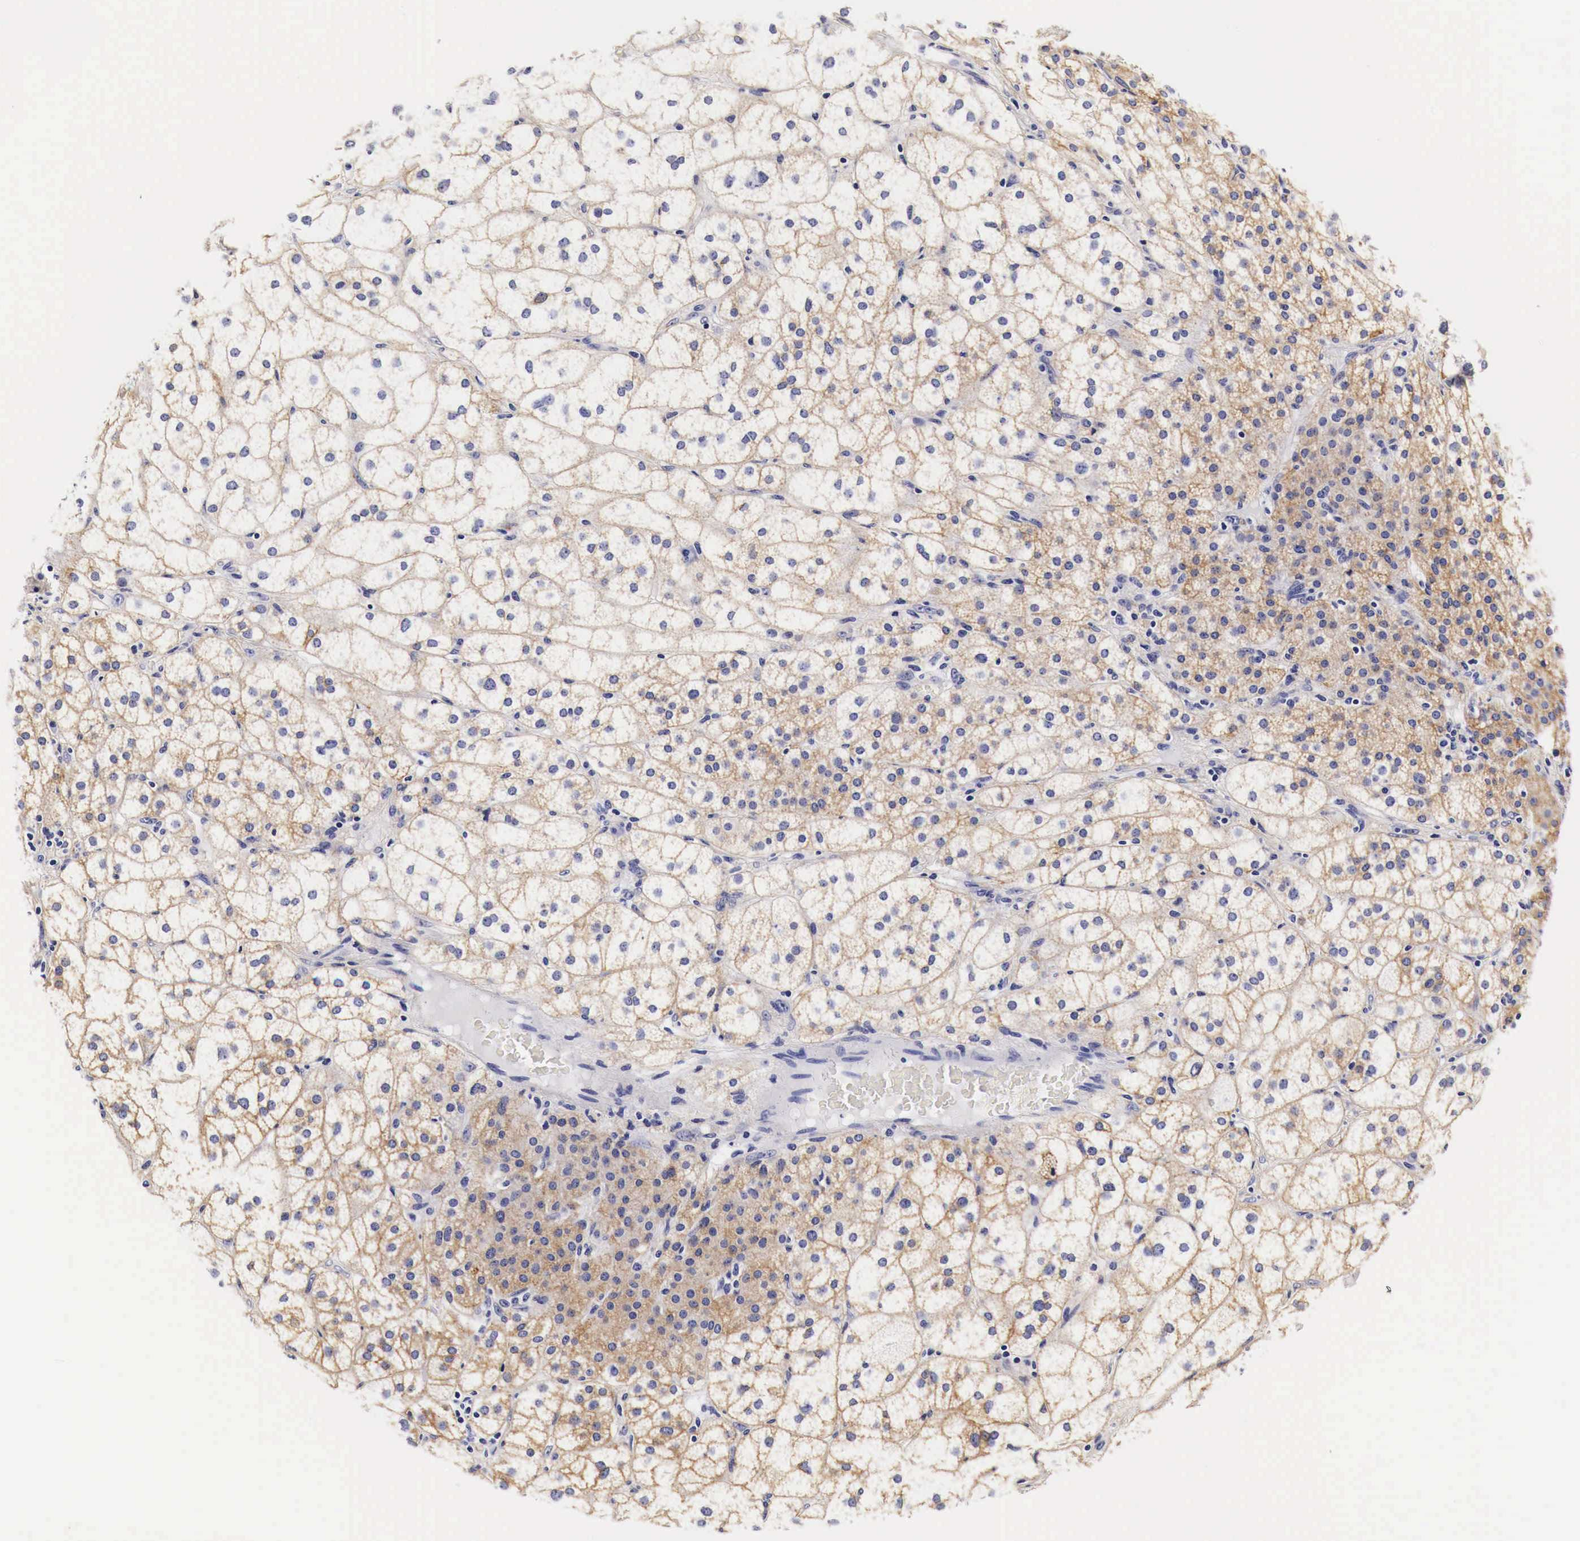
{"staining": {"intensity": "moderate", "quantity": ">75%", "location": "cytoplasmic/membranous"}, "tissue": "adrenal gland", "cell_type": "Glandular cells", "image_type": "normal", "snomed": [{"axis": "morphology", "description": "Normal tissue, NOS"}, {"axis": "topography", "description": "Adrenal gland"}], "caption": "This photomicrograph exhibits unremarkable adrenal gland stained with immunohistochemistry (IHC) to label a protein in brown. The cytoplasmic/membranous of glandular cells show moderate positivity for the protein. Nuclei are counter-stained blue.", "gene": "EGFR", "patient": {"sex": "female", "age": 60}}